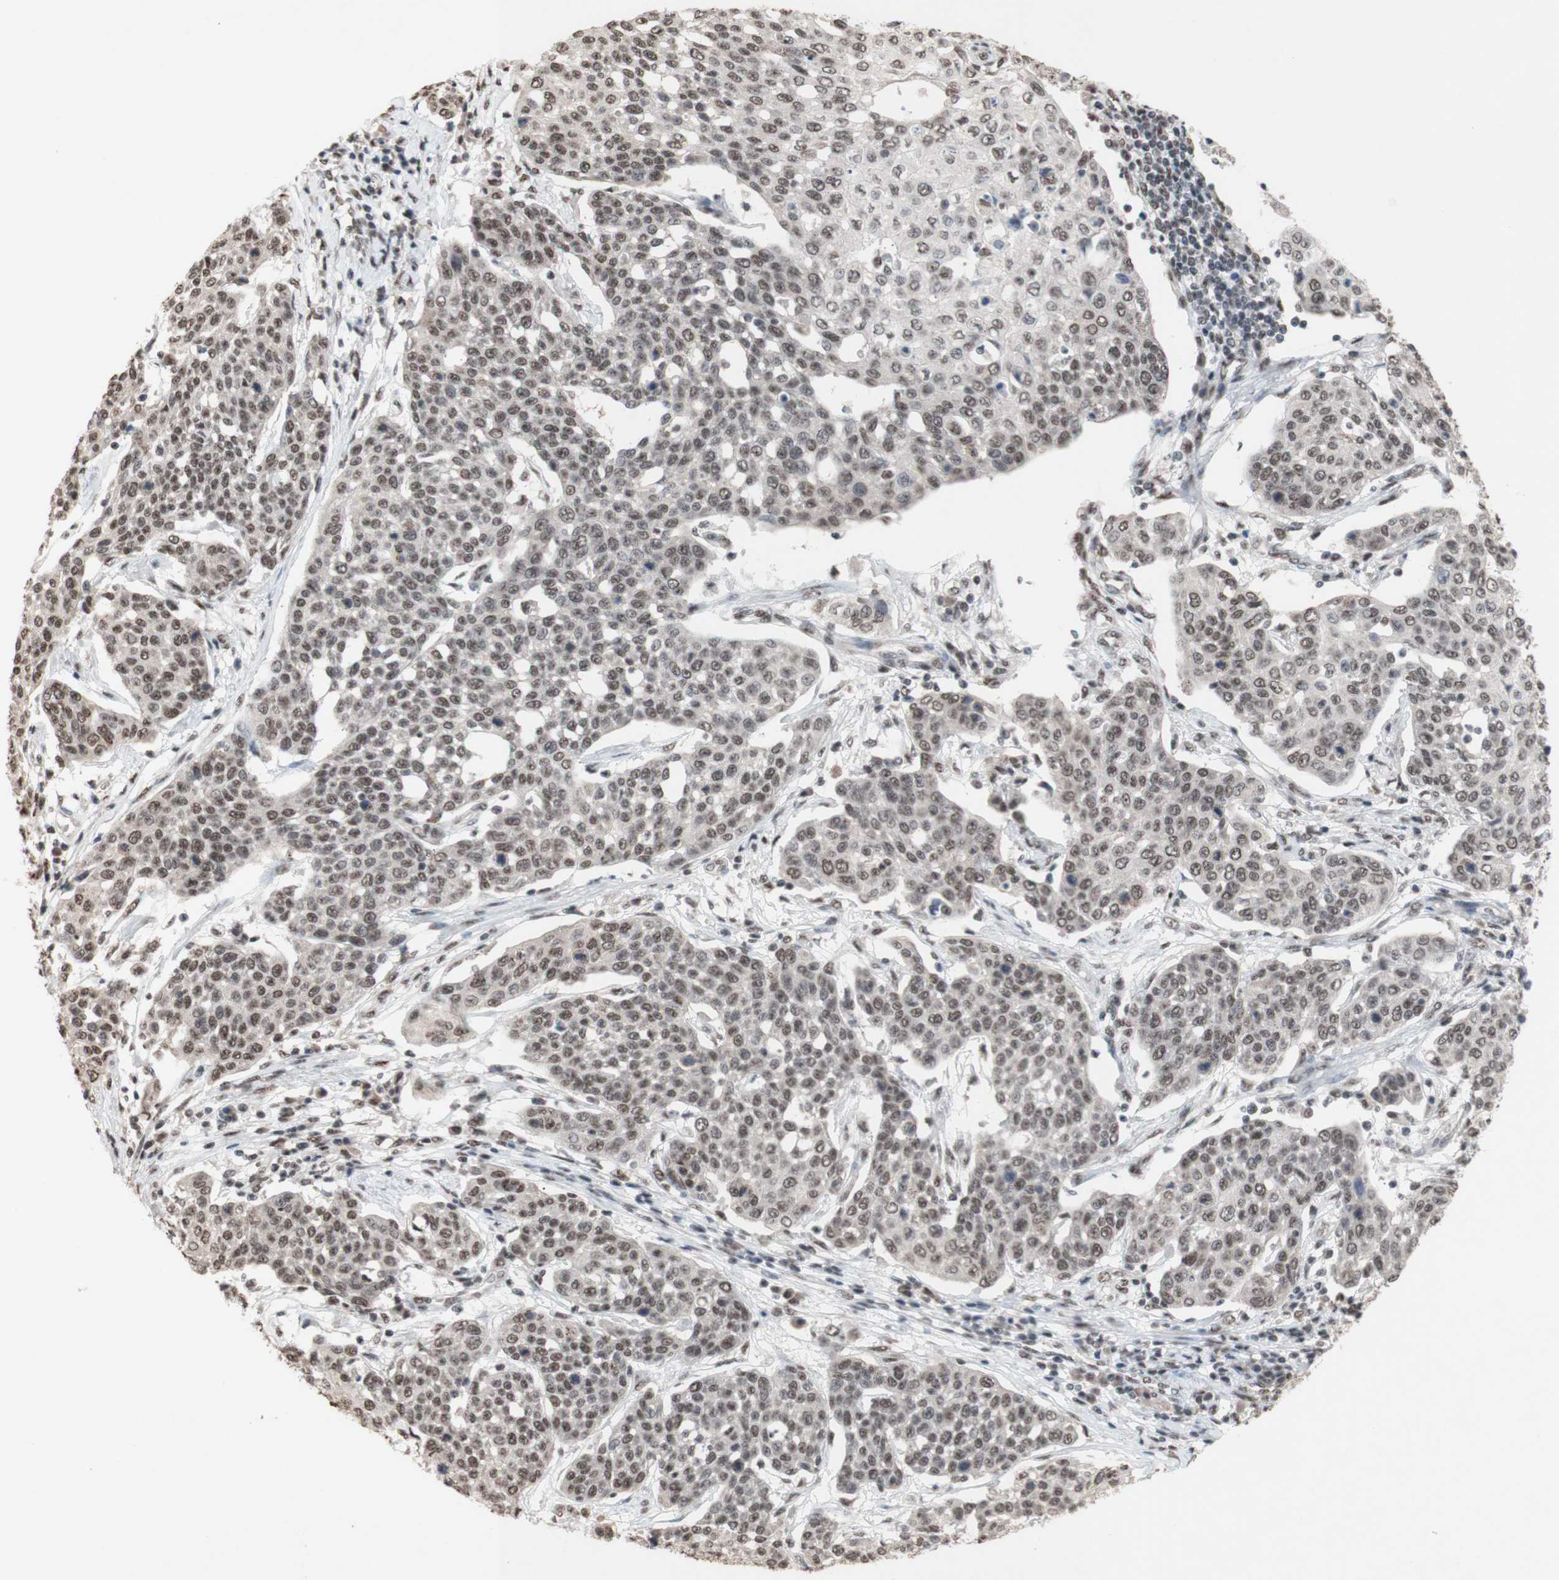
{"staining": {"intensity": "weak", "quantity": ">75%", "location": "nuclear"}, "tissue": "cervical cancer", "cell_type": "Tumor cells", "image_type": "cancer", "snomed": [{"axis": "morphology", "description": "Squamous cell carcinoma, NOS"}, {"axis": "topography", "description": "Cervix"}], "caption": "This photomicrograph shows immunohistochemistry (IHC) staining of cervical squamous cell carcinoma, with low weak nuclear staining in approximately >75% of tumor cells.", "gene": "SFPQ", "patient": {"sex": "female", "age": 34}}